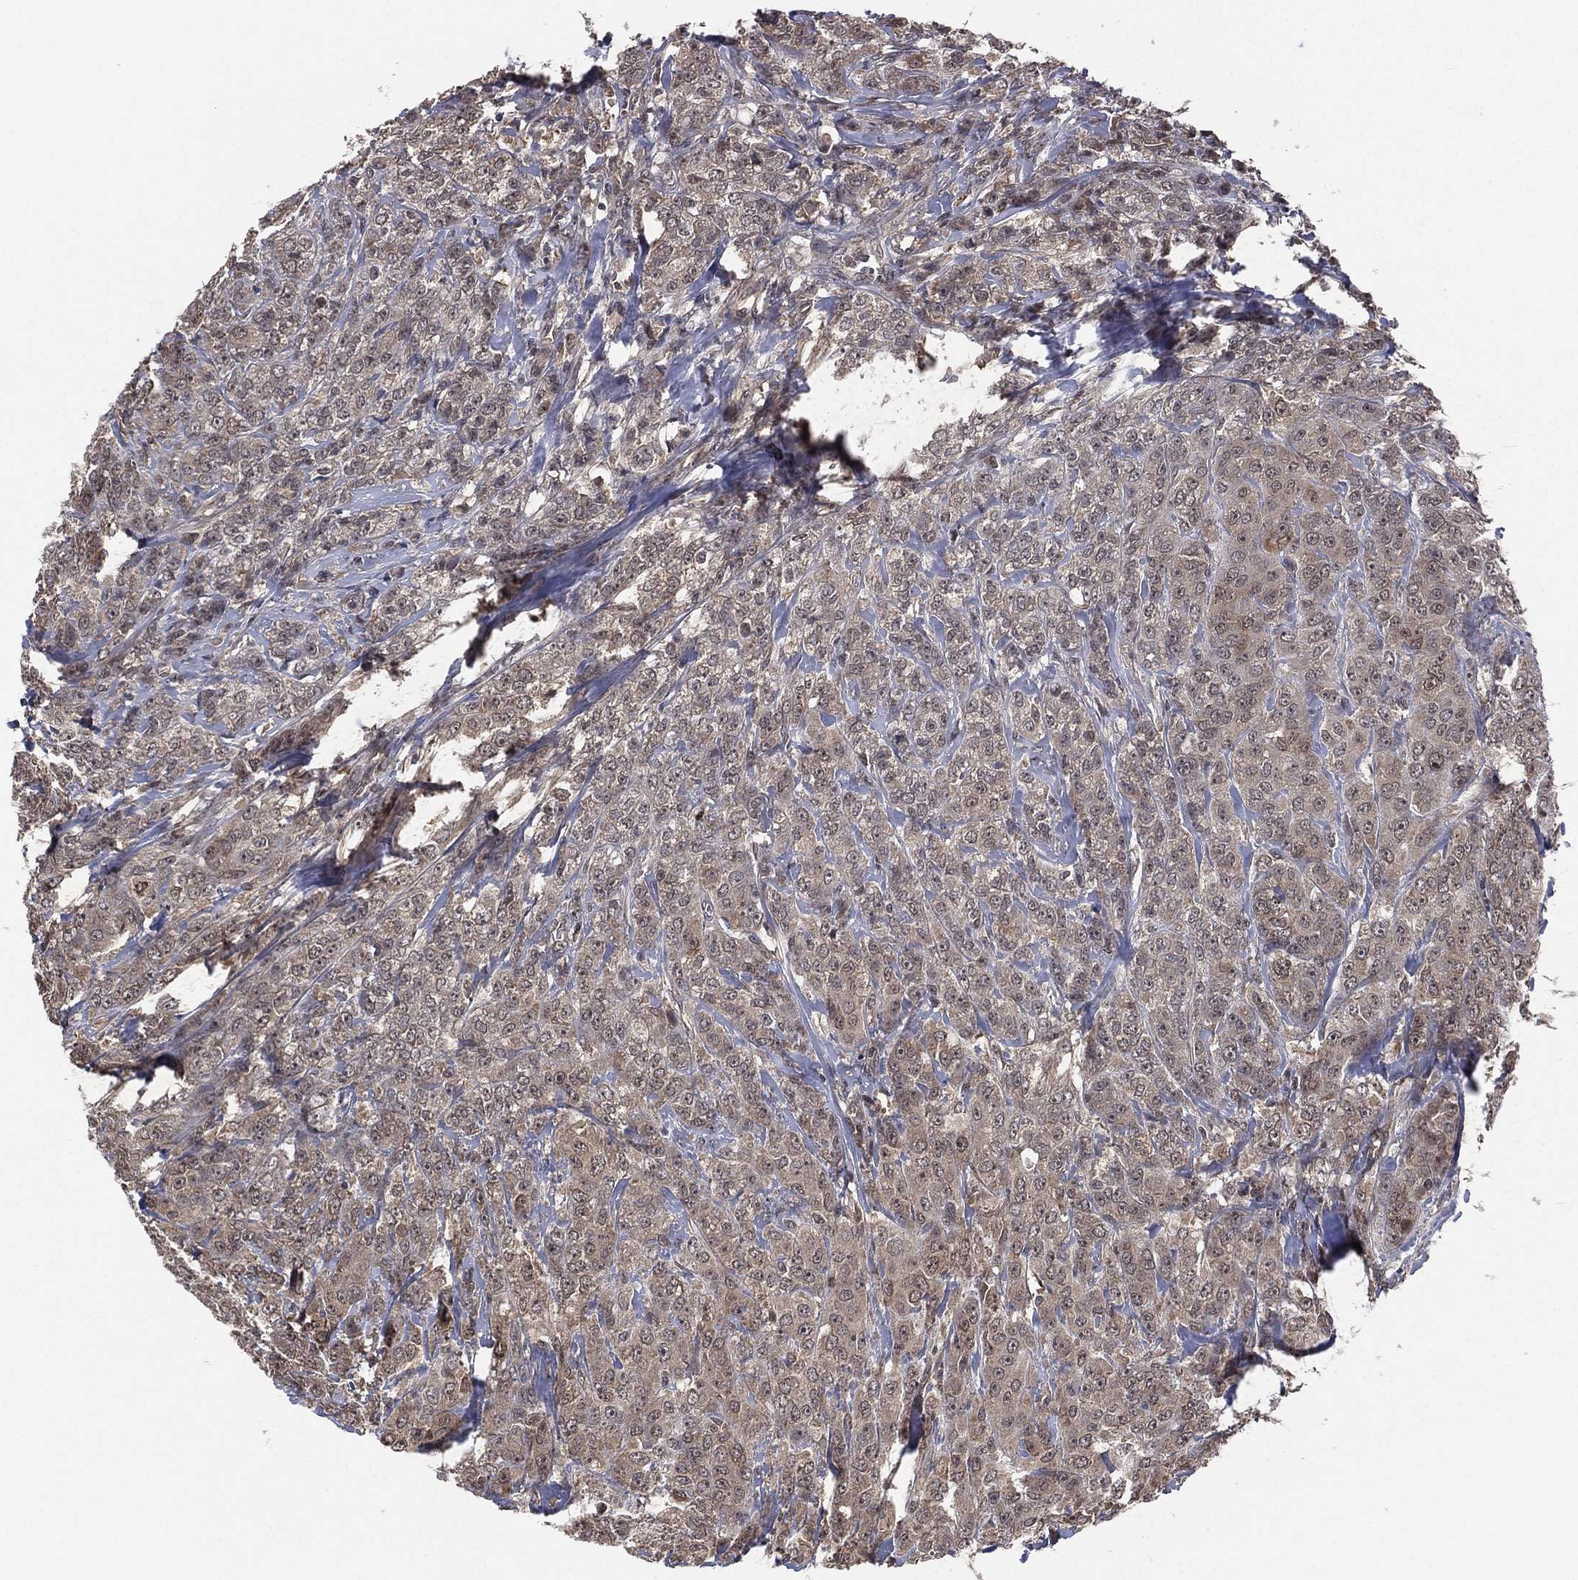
{"staining": {"intensity": "negative", "quantity": "none", "location": "none"}, "tissue": "breast cancer", "cell_type": "Tumor cells", "image_type": "cancer", "snomed": [{"axis": "morphology", "description": "Duct carcinoma"}, {"axis": "topography", "description": "Breast"}], "caption": "Human breast cancer stained for a protein using immunohistochemistry (IHC) shows no positivity in tumor cells.", "gene": "ATG4B", "patient": {"sex": "female", "age": 43}}